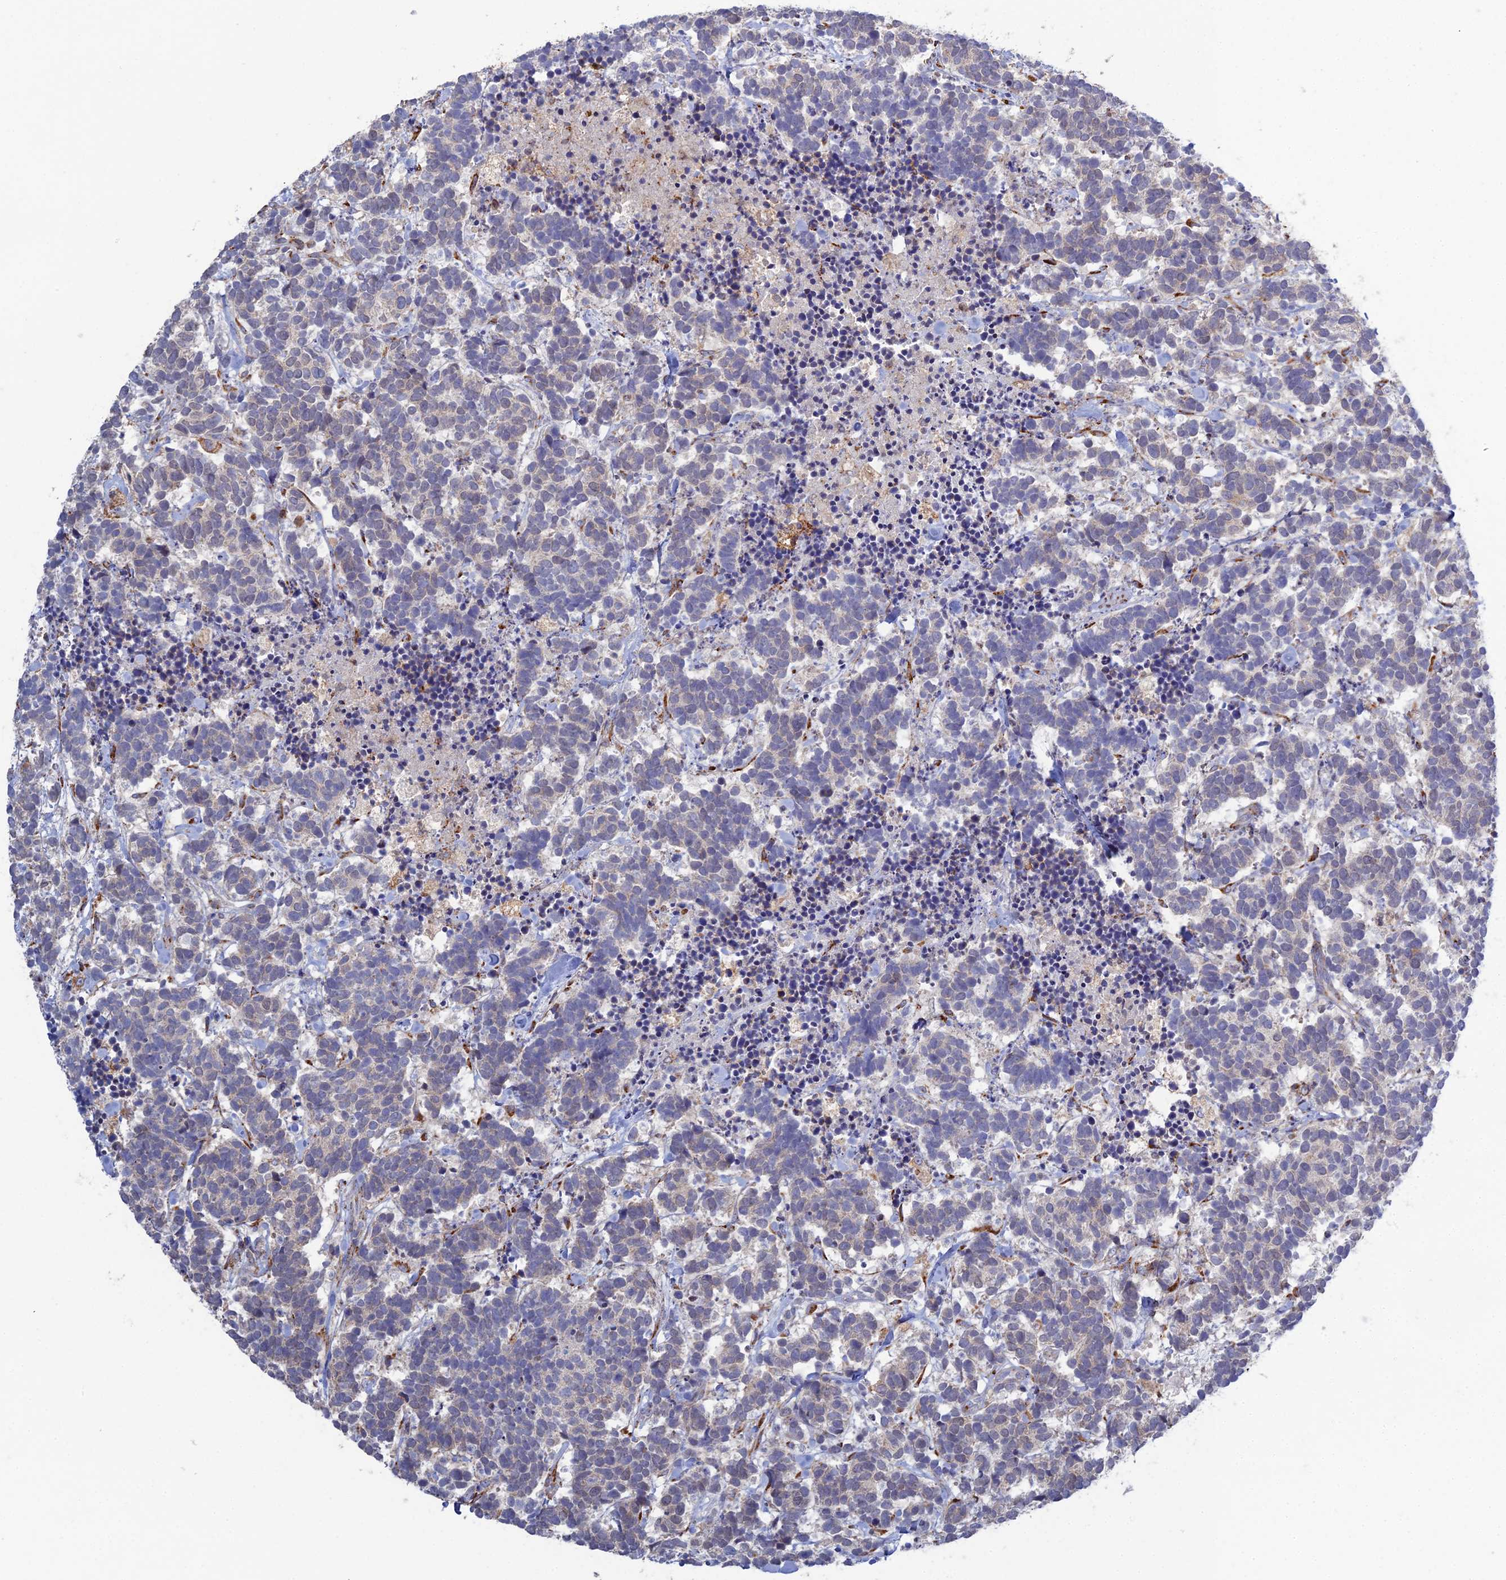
{"staining": {"intensity": "negative", "quantity": "none", "location": "none"}, "tissue": "carcinoid", "cell_type": "Tumor cells", "image_type": "cancer", "snomed": [{"axis": "morphology", "description": "Carcinoma, NOS"}, {"axis": "morphology", "description": "Carcinoid, malignant, NOS"}, {"axis": "topography", "description": "Prostate"}], "caption": "Tumor cells show no significant protein positivity in malignant carcinoid.", "gene": "TRAPPC6A", "patient": {"sex": "male", "age": 57}}